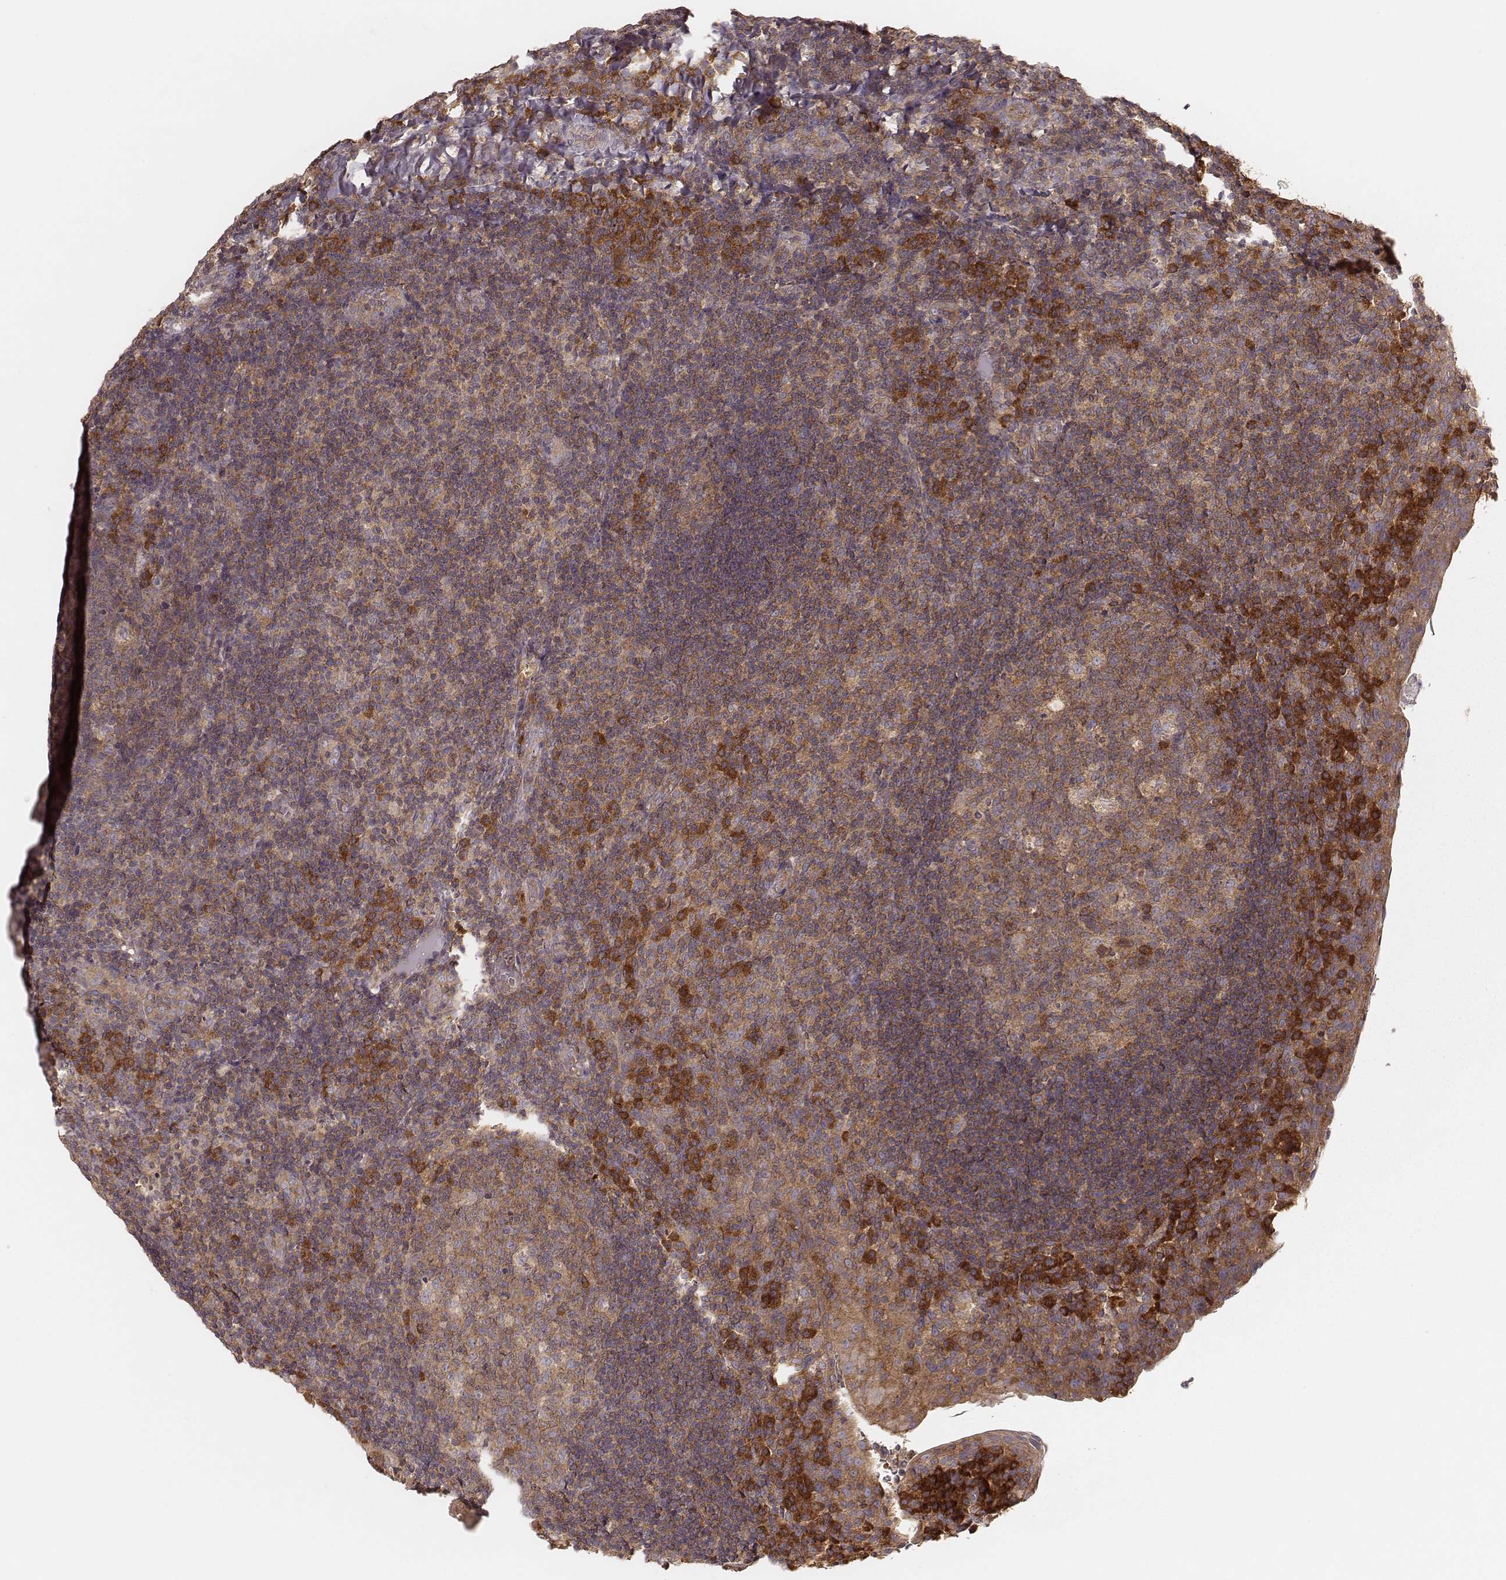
{"staining": {"intensity": "moderate", "quantity": ">75%", "location": "cytoplasmic/membranous"}, "tissue": "tonsil", "cell_type": "Germinal center cells", "image_type": "normal", "snomed": [{"axis": "morphology", "description": "Normal tissue, NOS"}, {"axis": "topography", "description": "Tonsil"}], "caption": "Protein analysis of normal tonsil displays moderate cytoplasmic/membranous positivity in approximately >75% of germinal center cells.", "gene": "CARS1", "patient": {"sex": "male", "age": 17}}